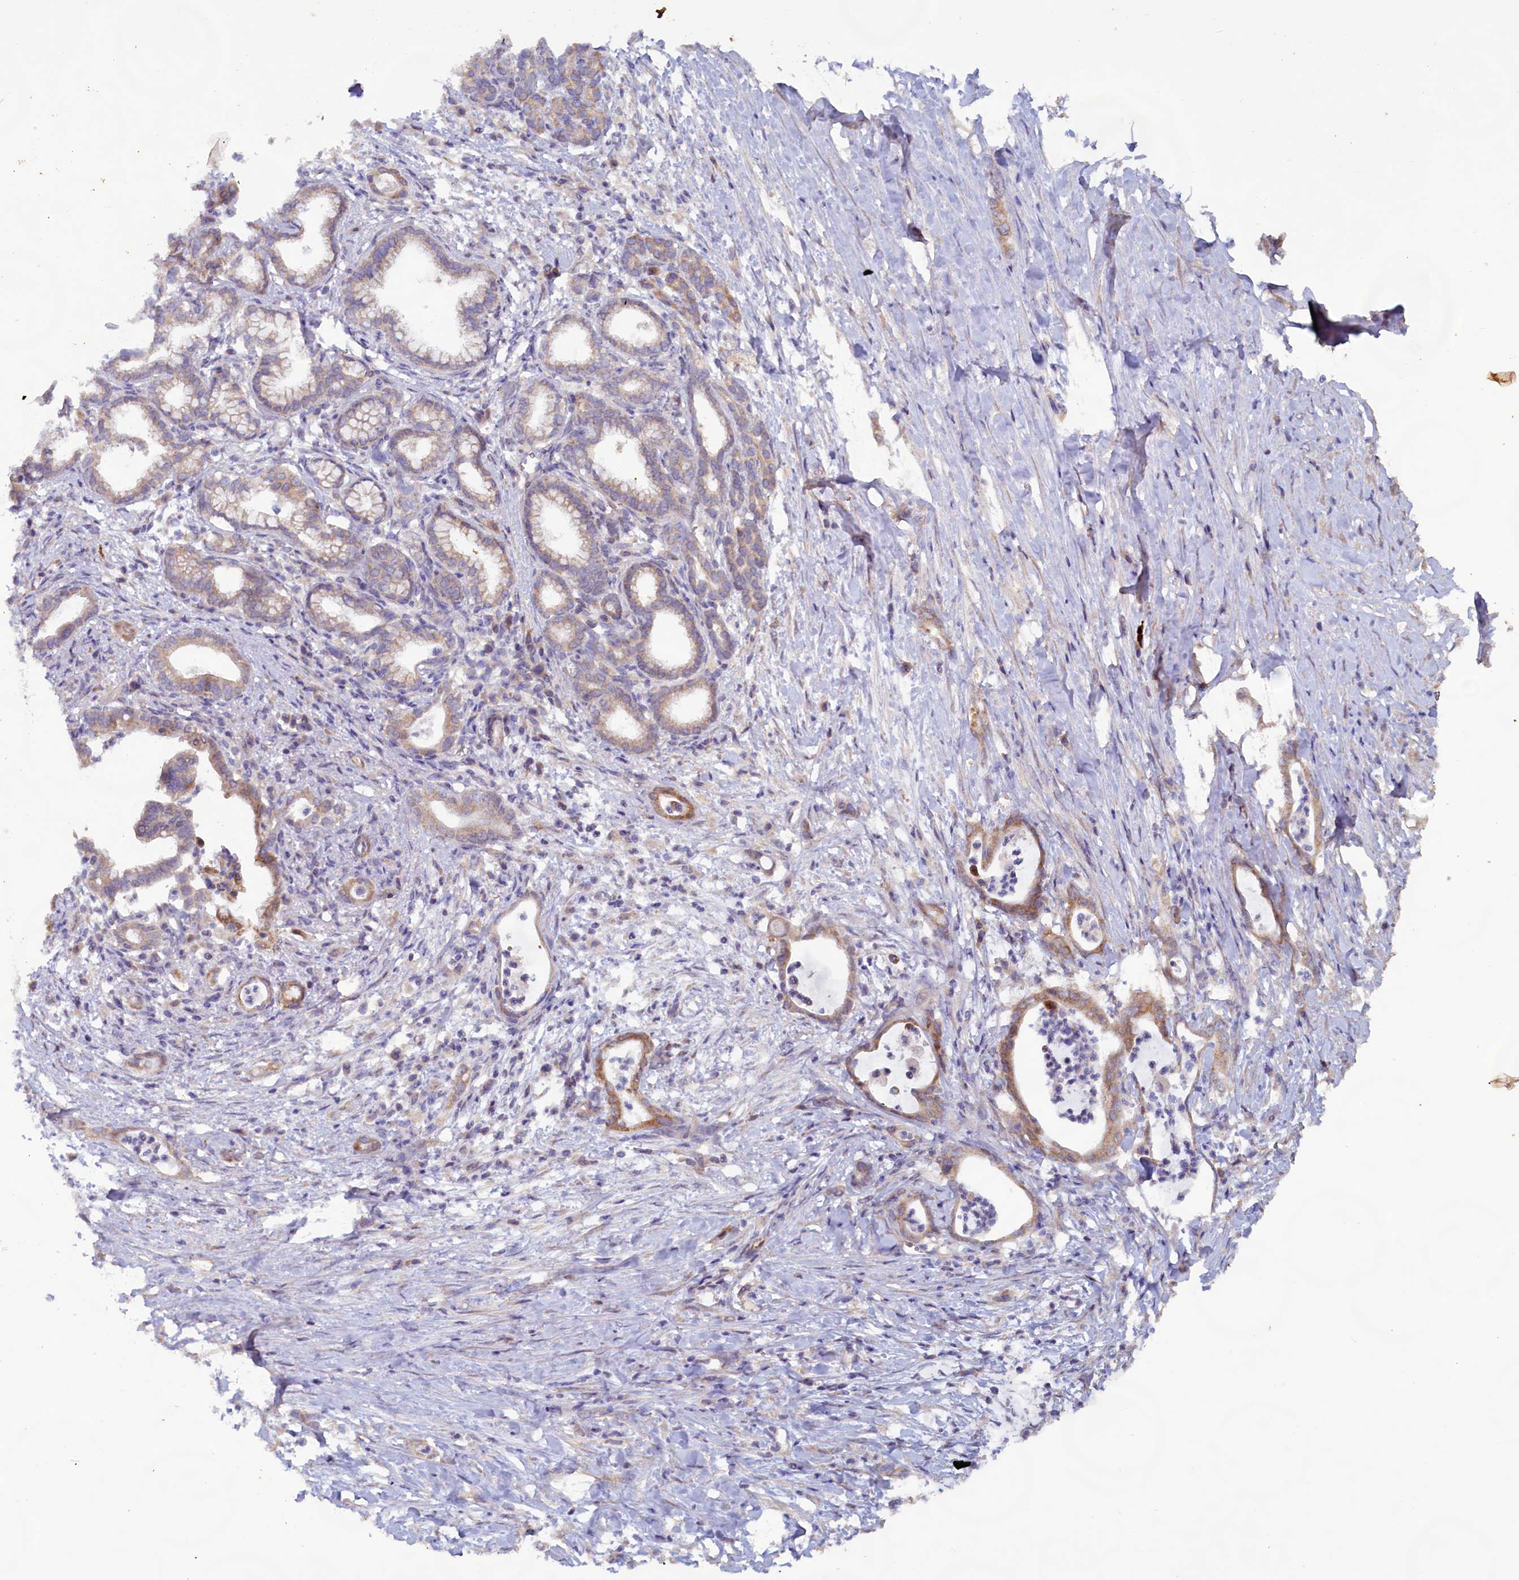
{"staining": {"intensity": "moderate", "quantity": "<25%", "location": "cytoplasmic/membranous"}, "tissue": "pancreatic cancer", "cell_type": "Tumor cells", "image_type": "cancer", "snomed": [{"axis": "morphology", "description": "Adenocarcinoma, NOS"}, {"axis": "topography", "description": "Pancreas"}], "caption": "This is a photomicrograph of immunohistochemistry (IHC) staining of pancreatic cancer, which shows moderate positivity in the cytoplasmic/membranous of tumor cells.", "gene": "FUNDC1", "patient": {"sex": "female", "age": 55}}